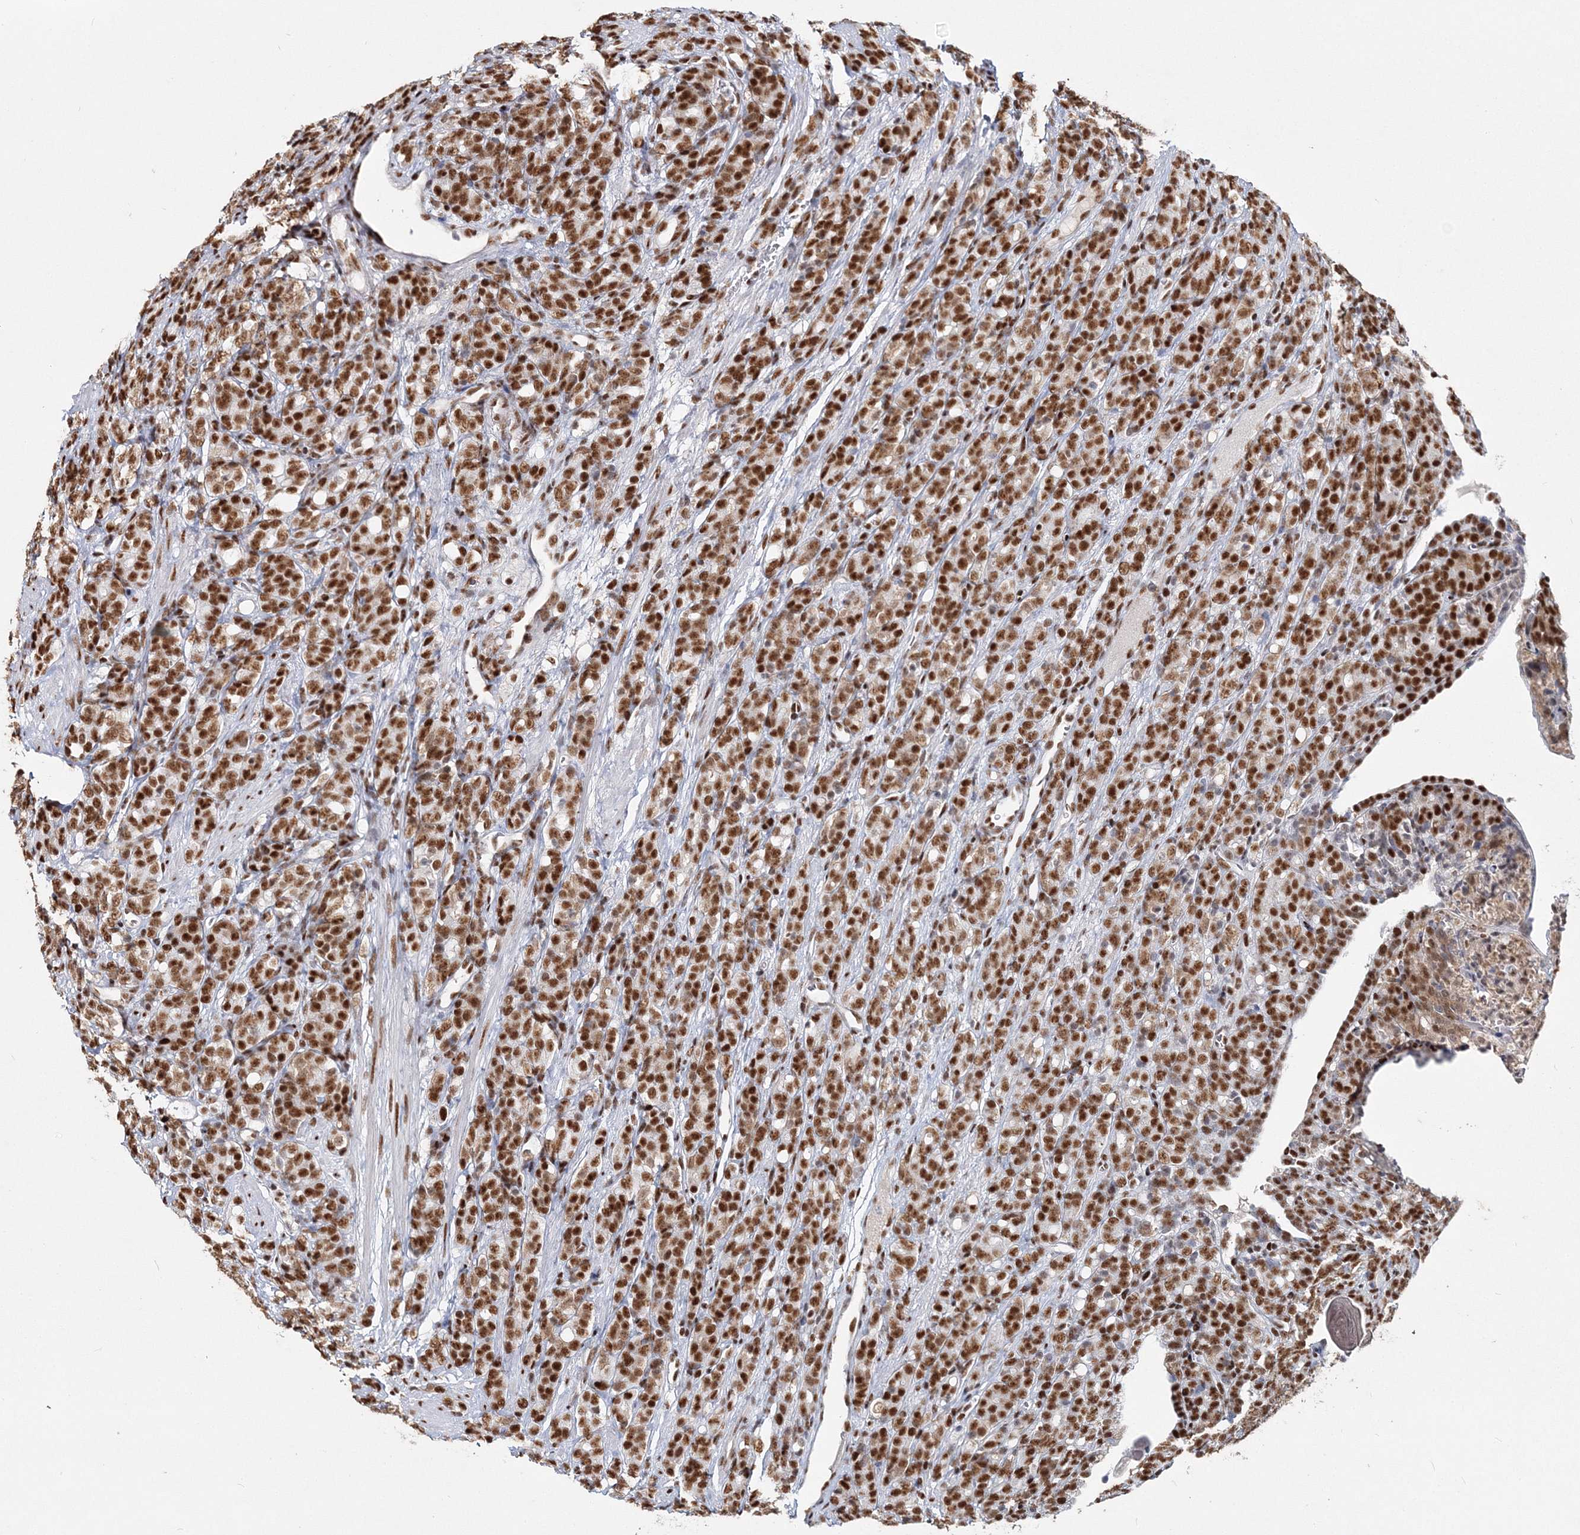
{"staining": {"intensity": "moderate", "quantity": ">75%", "location": "nuclear"}, "tissue": "prostate cancer", "cell_type": "Tumor cells", "image_type": "cancer", "snomed": [{"axis": "morphology", "description": "Adenocarcinoma, High grade"}, {"axis": "topography", "description": "Prostate"}], "caption": "Approximately >75% of tumor cells in high-grade adenocarcinoma (prostate) reveal moderate nuclear protein positivity as visualized by brown immunohistochemical staining.", "gene": "QRICH1", "patient": {"sex": "male", "age": 62}}